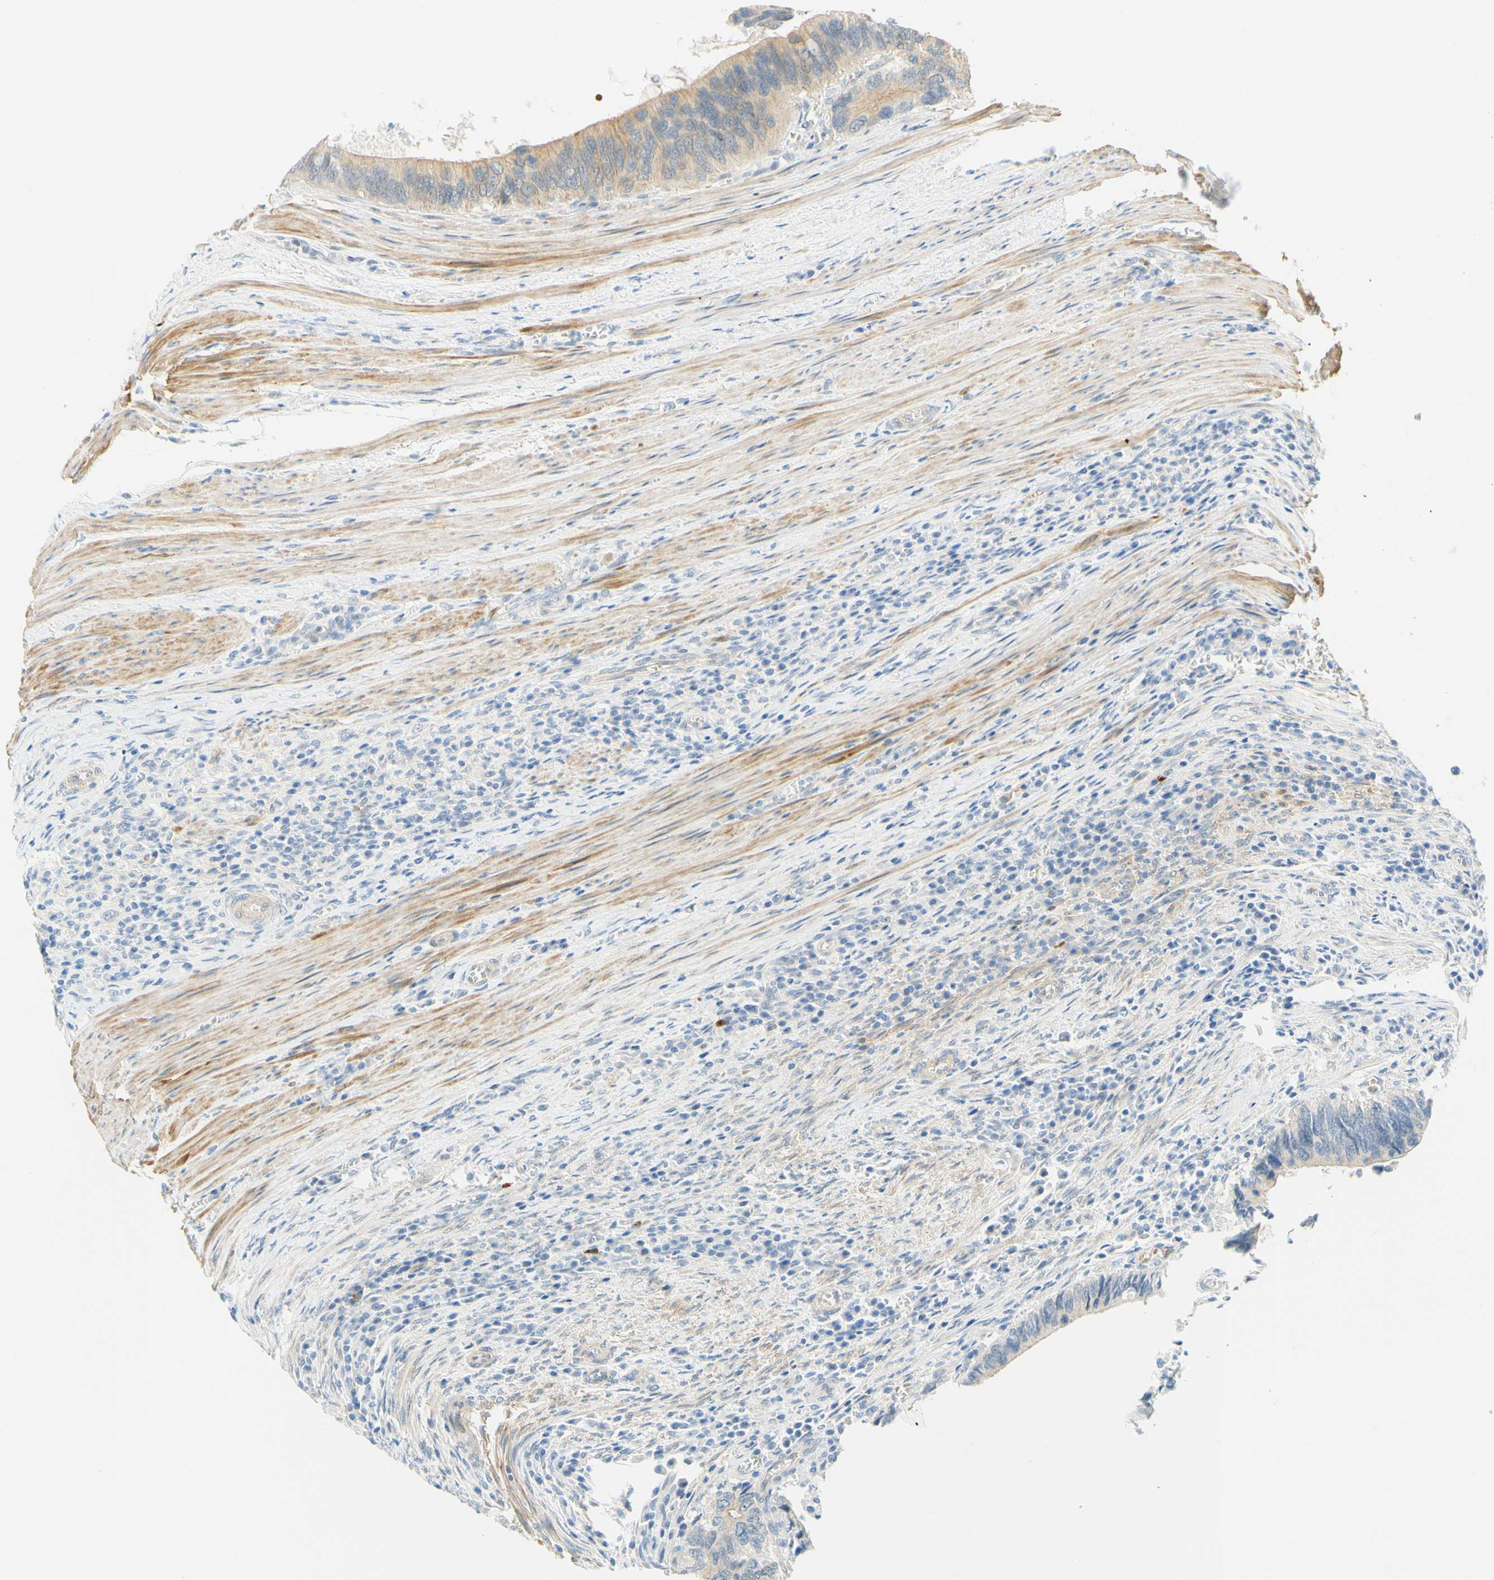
{"staining": {"intensity": "moderate", "quantity": "25%-75%", "location": "cytoplasmic/membranous"}, "tissue": "colorectal cancer", "cell_type": "Tumor cells", "image_type": "cancer", "snomed": [{"axis": "morphology", "description": "Adenocarcinoma, NOS"}, {"axis": "topography", "description": "Colon"}], "caption": "Protein positivity by immunohistochemistry demonstrates moderate cytoplasmic/membranous positivity in about 25%-75% of tumor cells in colorectal adenocarcinoma. (DAB = brown stain, brightfield microscopy at high magnification).", "gene": "ENTREP2", "patient": {"sex": "male", "age": 72}}